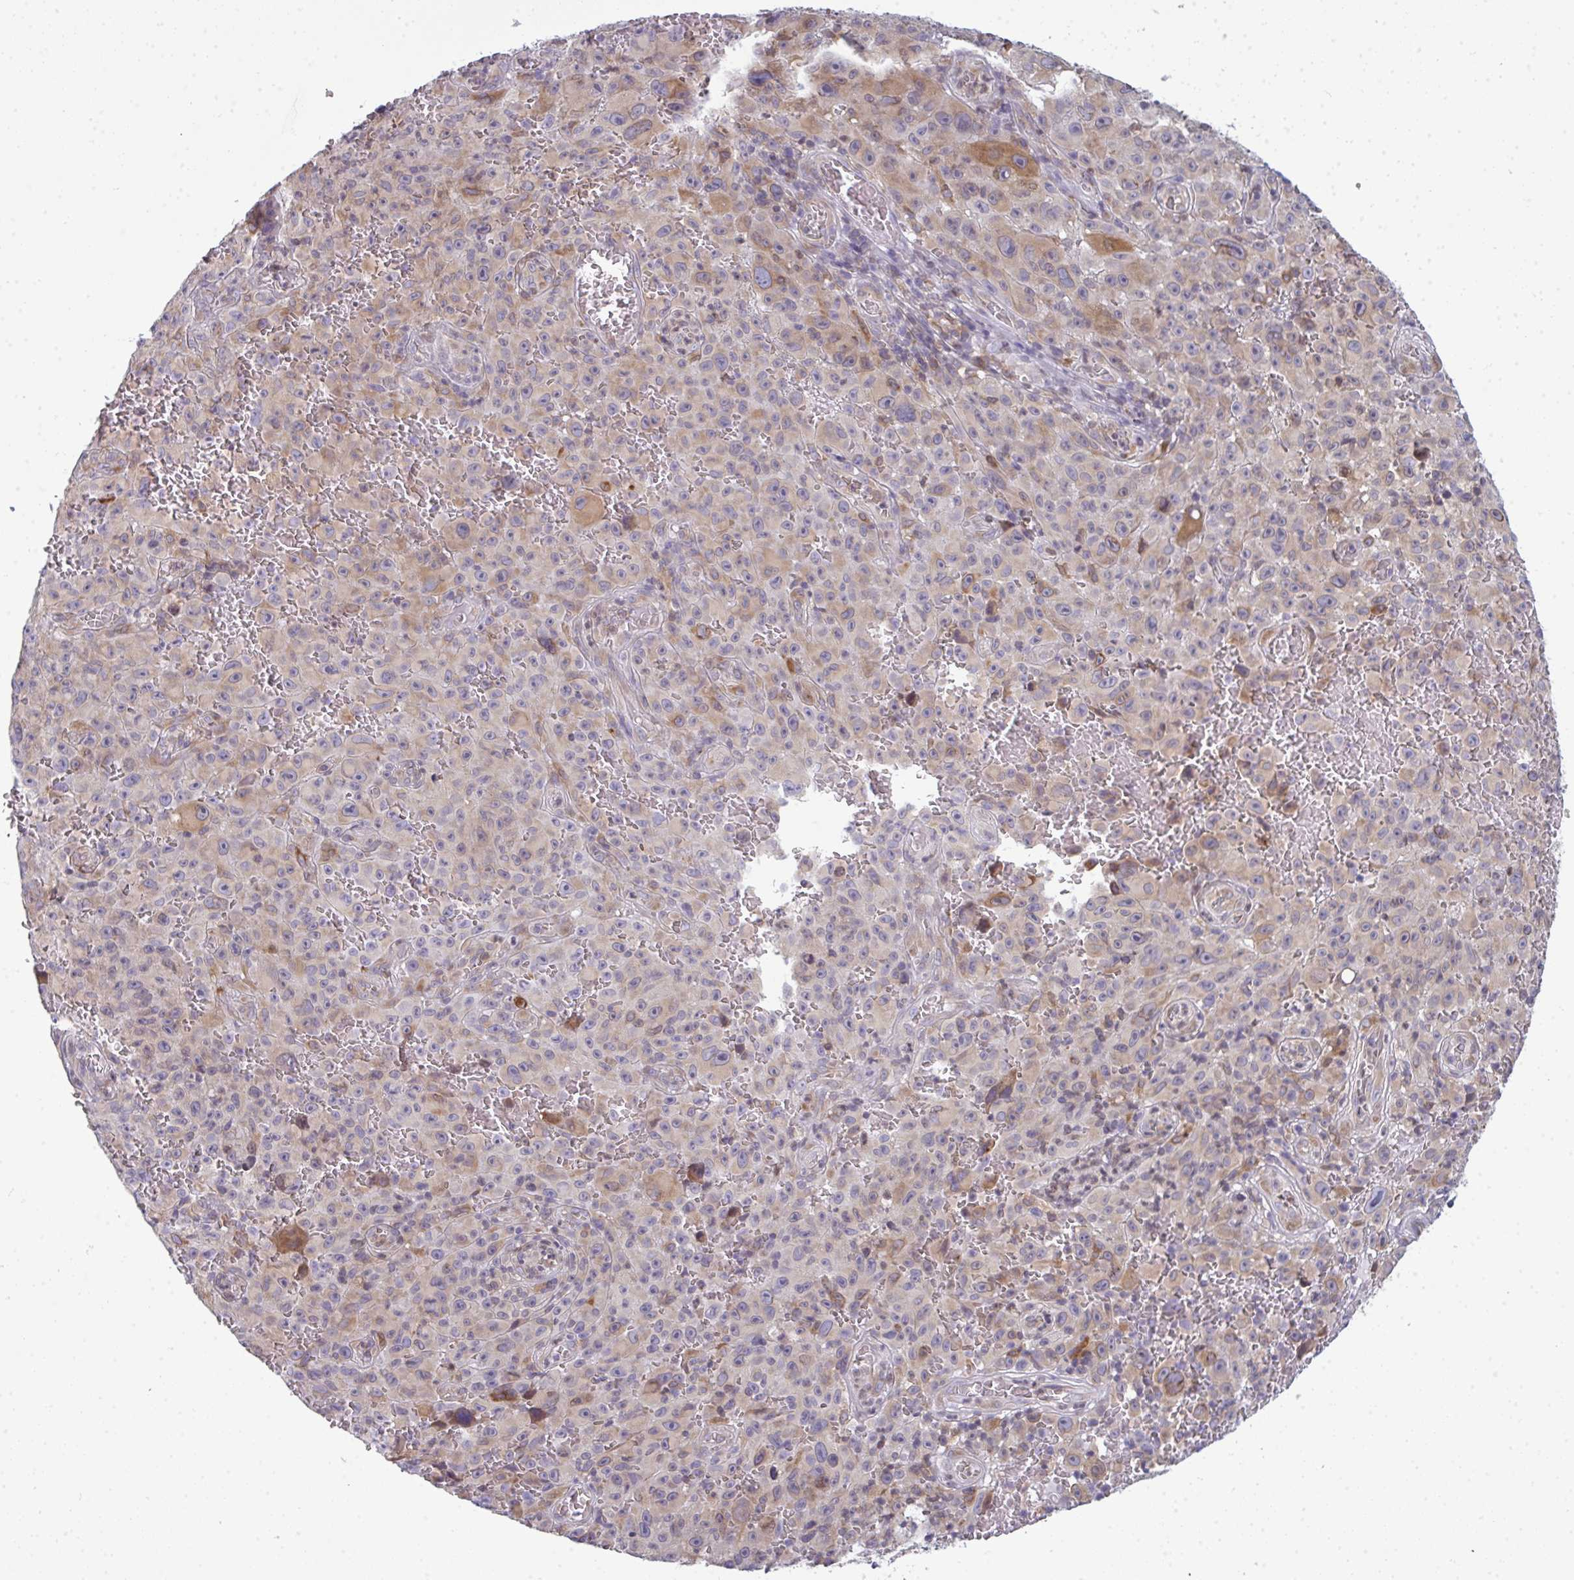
{"staining": {"intensity": "weak", "quantity": ">75%", "location": "cytoplasmic/membranous"}, "tissue": "melanoma", "cell_type": "Tumor cells", "image_type": "cancer", "snomed": [{"axis": "morphology", "description": "Malignant melanoma, NOS"}, {"axis": "topography", "description": "Skin"}], "caption": "Immunohistochemical staining of melanoma demonstrates weak cytoplasmic/membranous protein staining in approximately >75% of tumor cells.", "gene": "LYSMD4", "patient": {"sex": "female", "age": 82}}